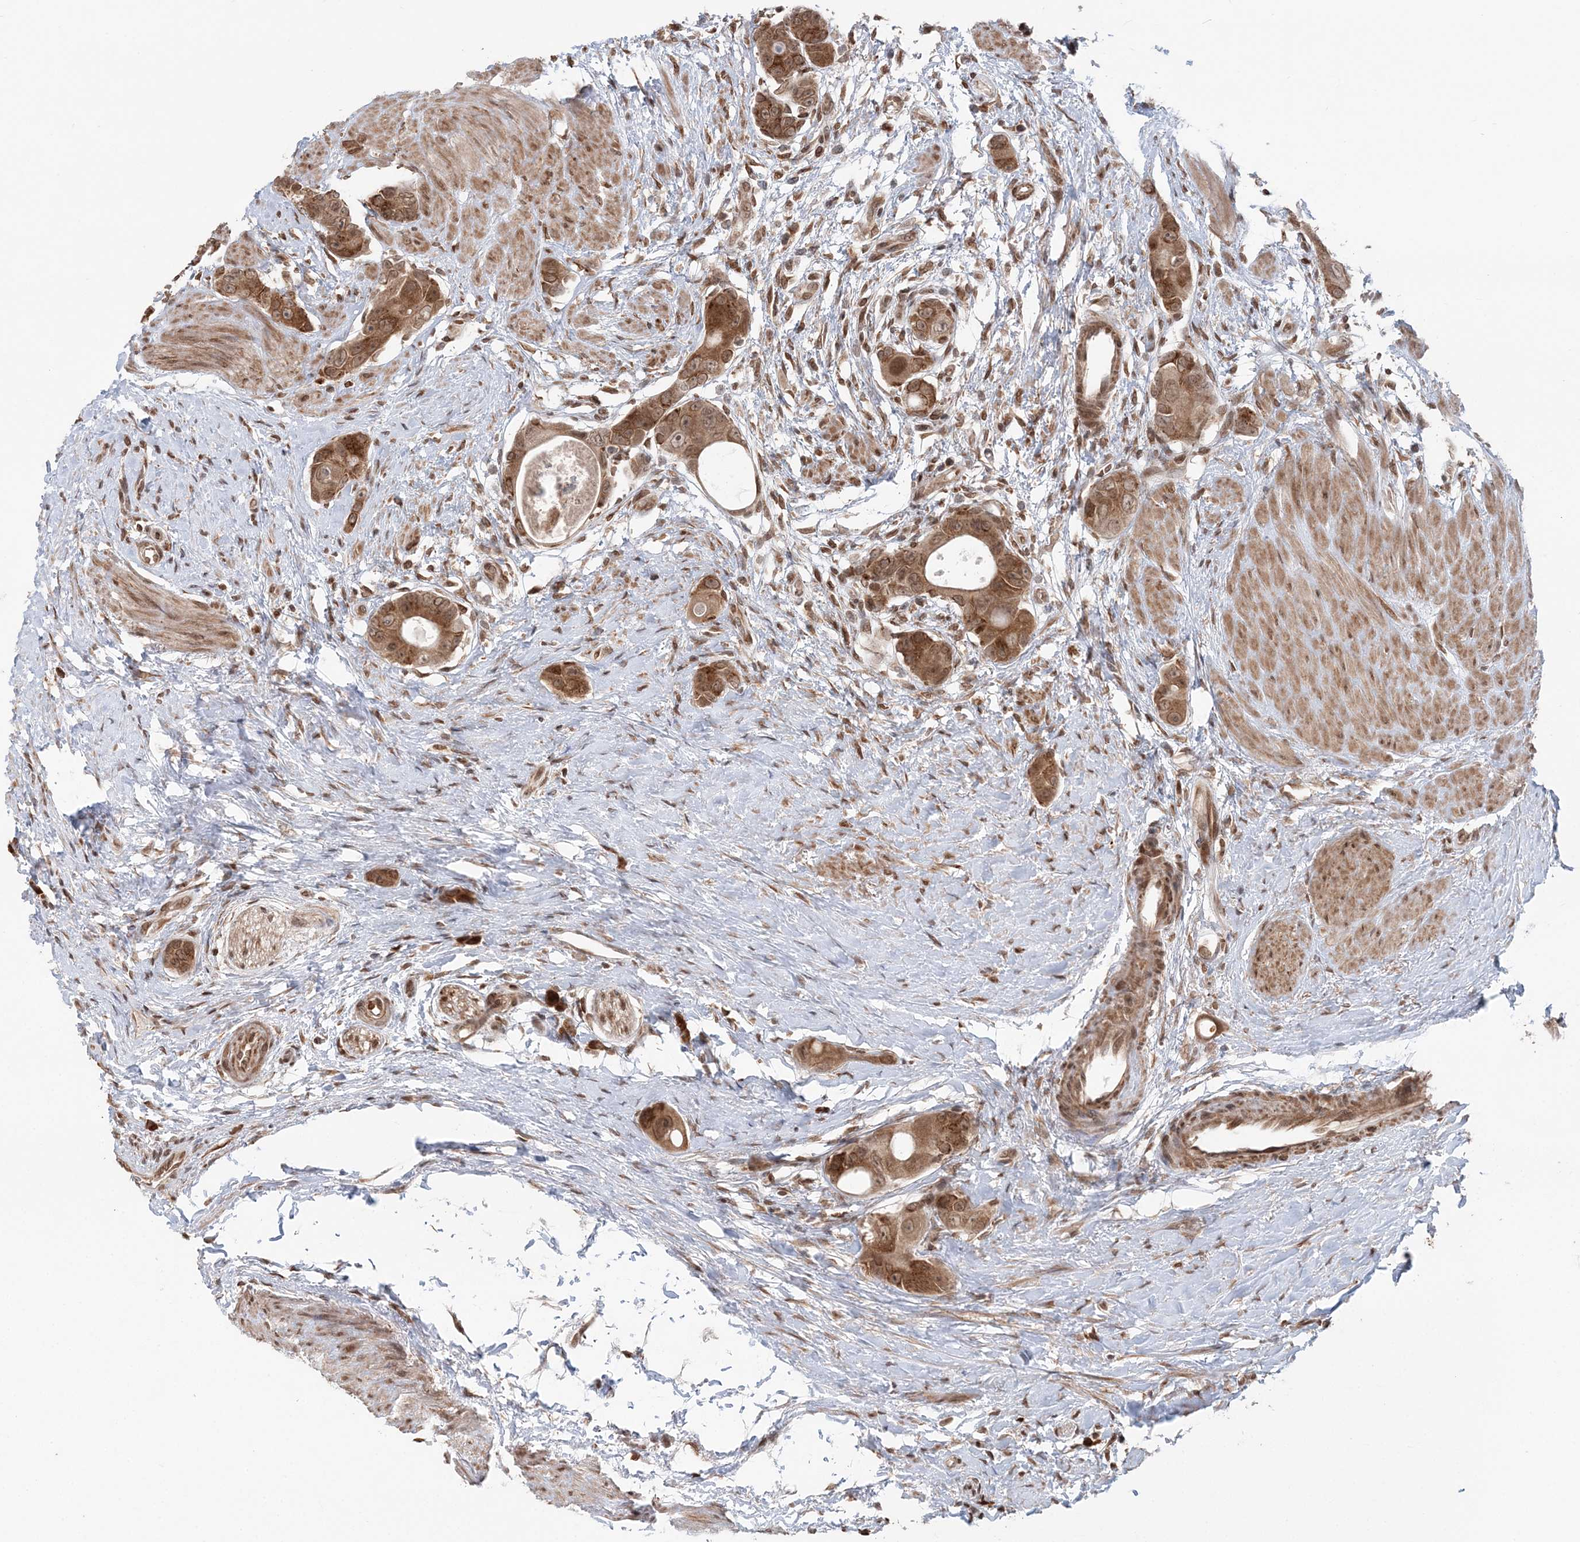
{"staining": {"intensity": "moderate", "quantity": ">75%", "location": "cytoplasmic/membranous,nuclear"}, "tissue": "colorectal cancer", "cell_type": "Tumor cells", "image_type": "cancer", "snomed": [{"axis": "morphology", "description": "Adenocarcinoma, NOS"}, {"axis": "topography", "description": "Rectum"}], "caption": "IHC image of neoplastic tissue: colorectal adenocarcinoma stained using immunohistochemistry (IHC) shows medium levels of moderate protein expression localized specifically in the cytoplasmic/membranous and nuclear of tumor cells, appearing as a cytoplasmic/membranous and nuclear brown color.", "gene": "TMED10", "patient": {"sex": "male", "age": 51}}